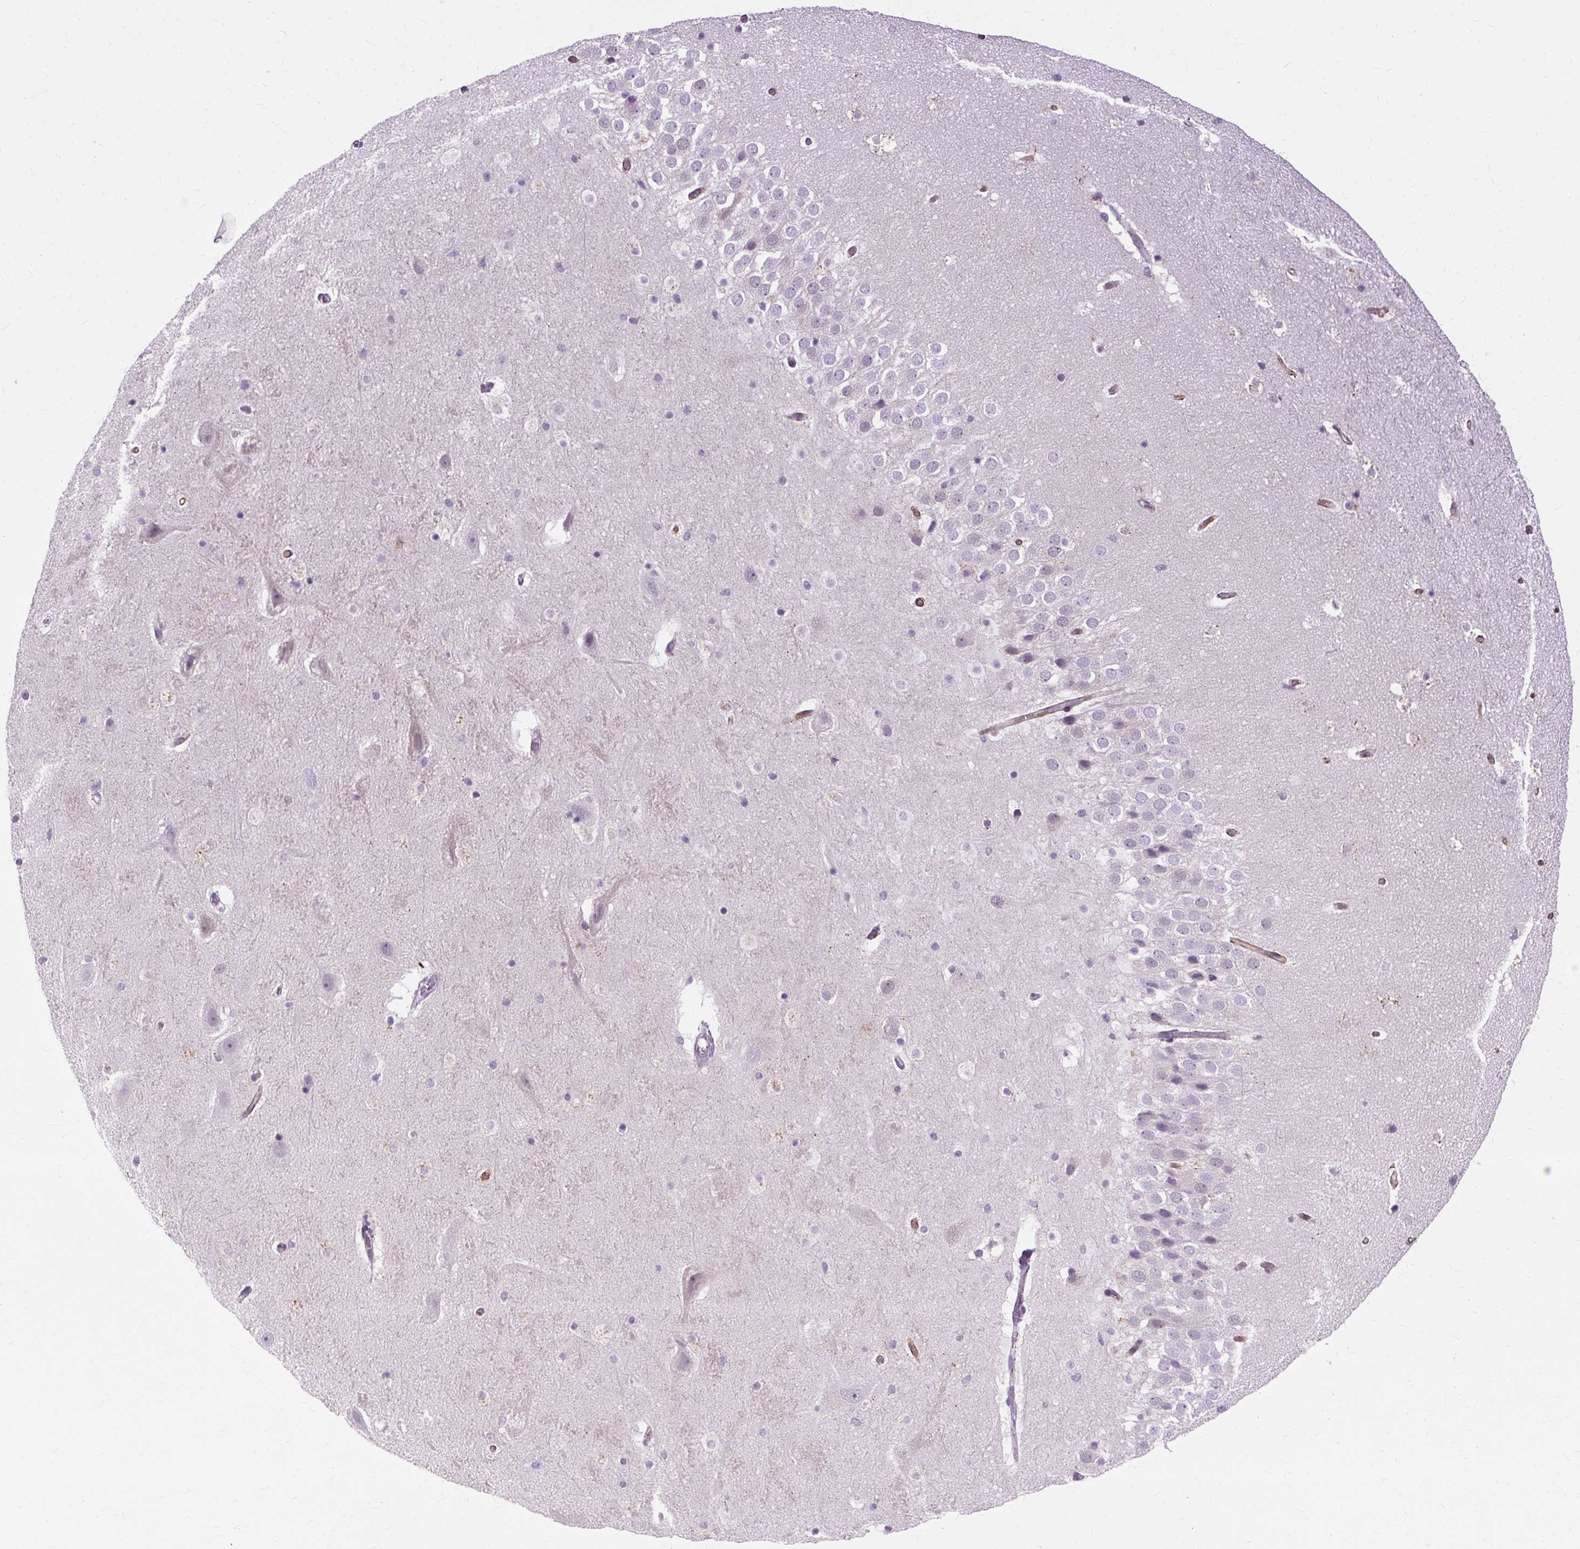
{"staining": {"intensity": "negative", "quantity": "none", "location": "none"}, "tissue": "hippocampus", "cell_type": "Glial cells", "image_type": "normal", "snomed": [{"axis": "morphology", "description": "Normal tissue, NOS"}, {"axis": "topography", "description": "Hippocampus"}], "caption": "The IHC histopathology image has no significant positivity in glial cells of hippocampus.", "gene": "B3GNT4", "patient": {"sex": "male", "age": 37}}